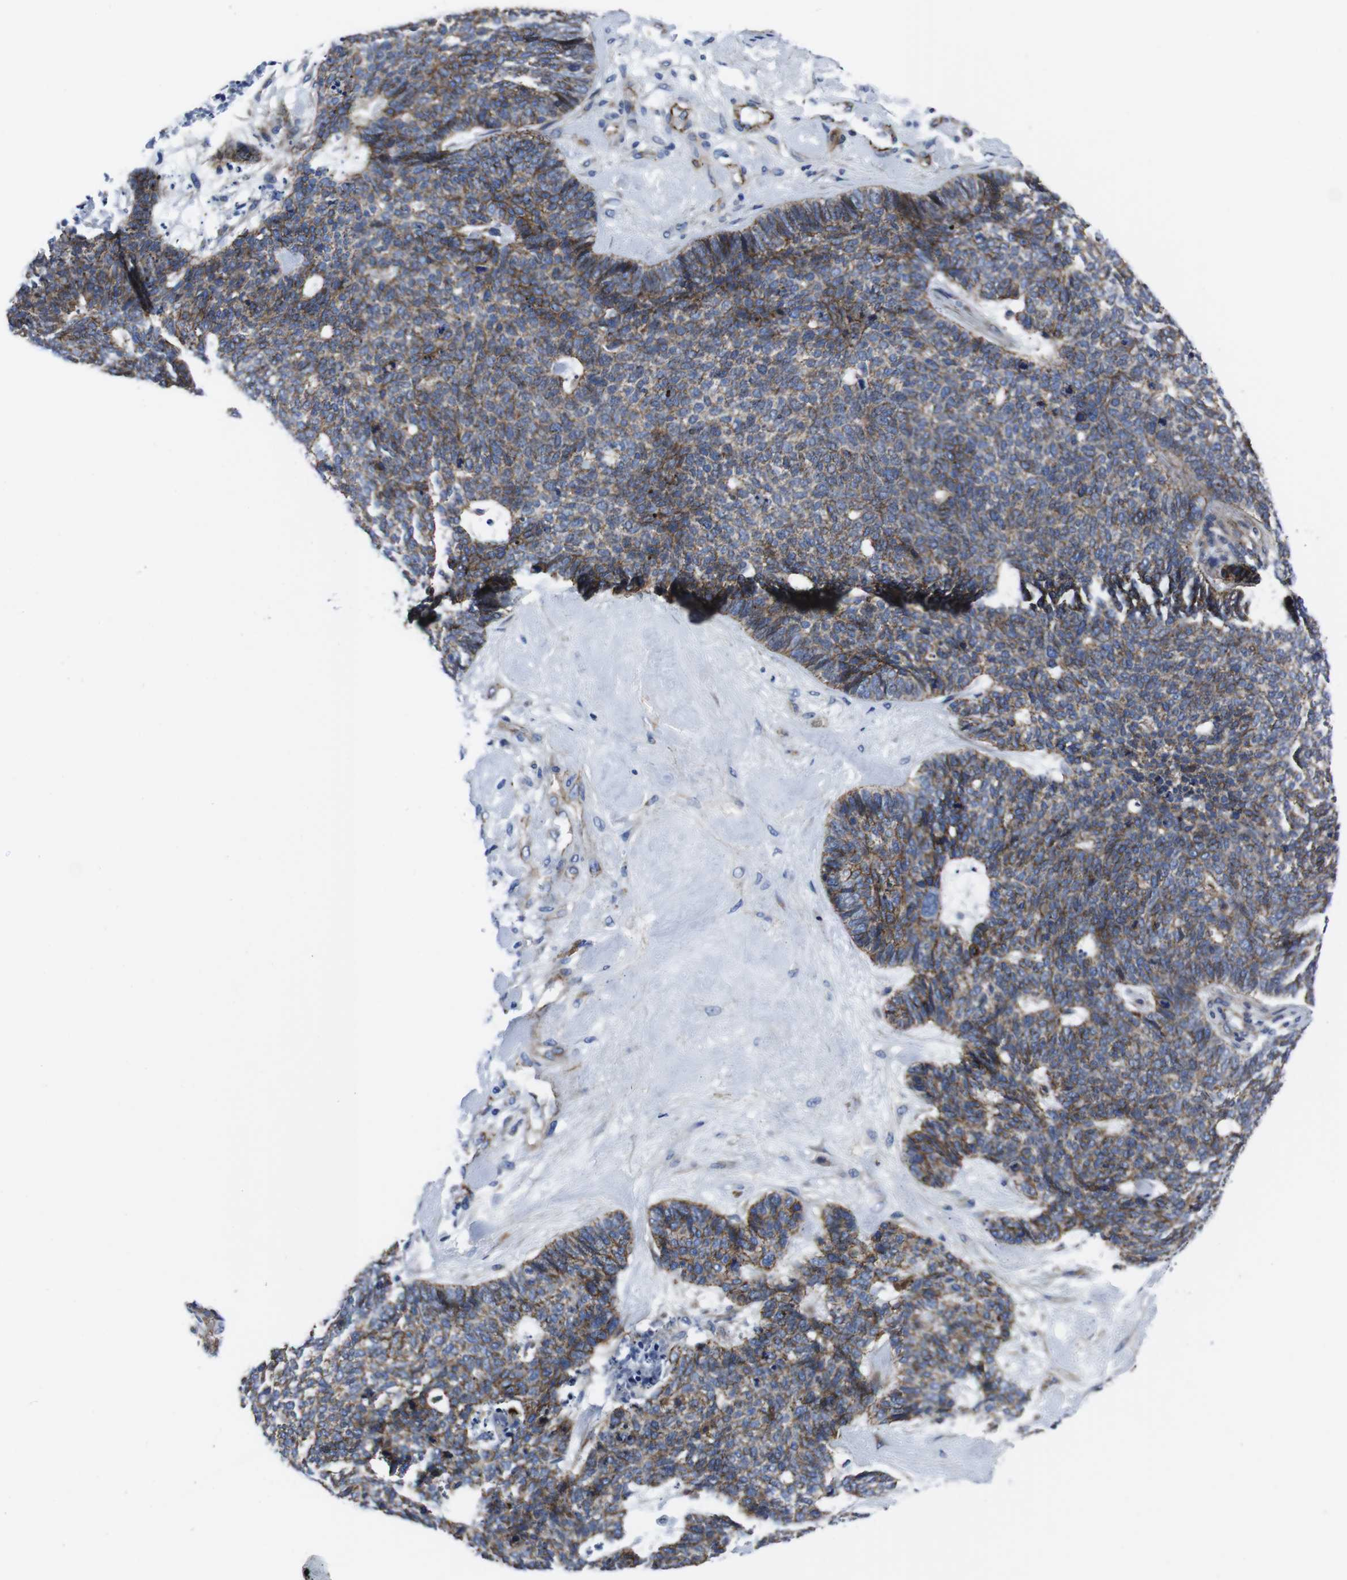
{"staining": {"intensity": "moderate", "quantity": "25%-75%", "location": "cytoplasmic/membranous"}, "tissue": "skin cancer", "cell_type": "Tumor cells", "image_type": "cancer", "snomed": [{"axis": "morphology", "description": "Basal cell carcinoma"}, {"axis": "topography", "description": "Skin"}], "caption": "Human basal cell carcinoma (skin) stained for a protein (brown) displays moderate cytoplasmic/membranous positive staining in about 25%-75% of tumor cells.", "gene": "NUMB", "patient": {"sex": "female", "age": 84}}